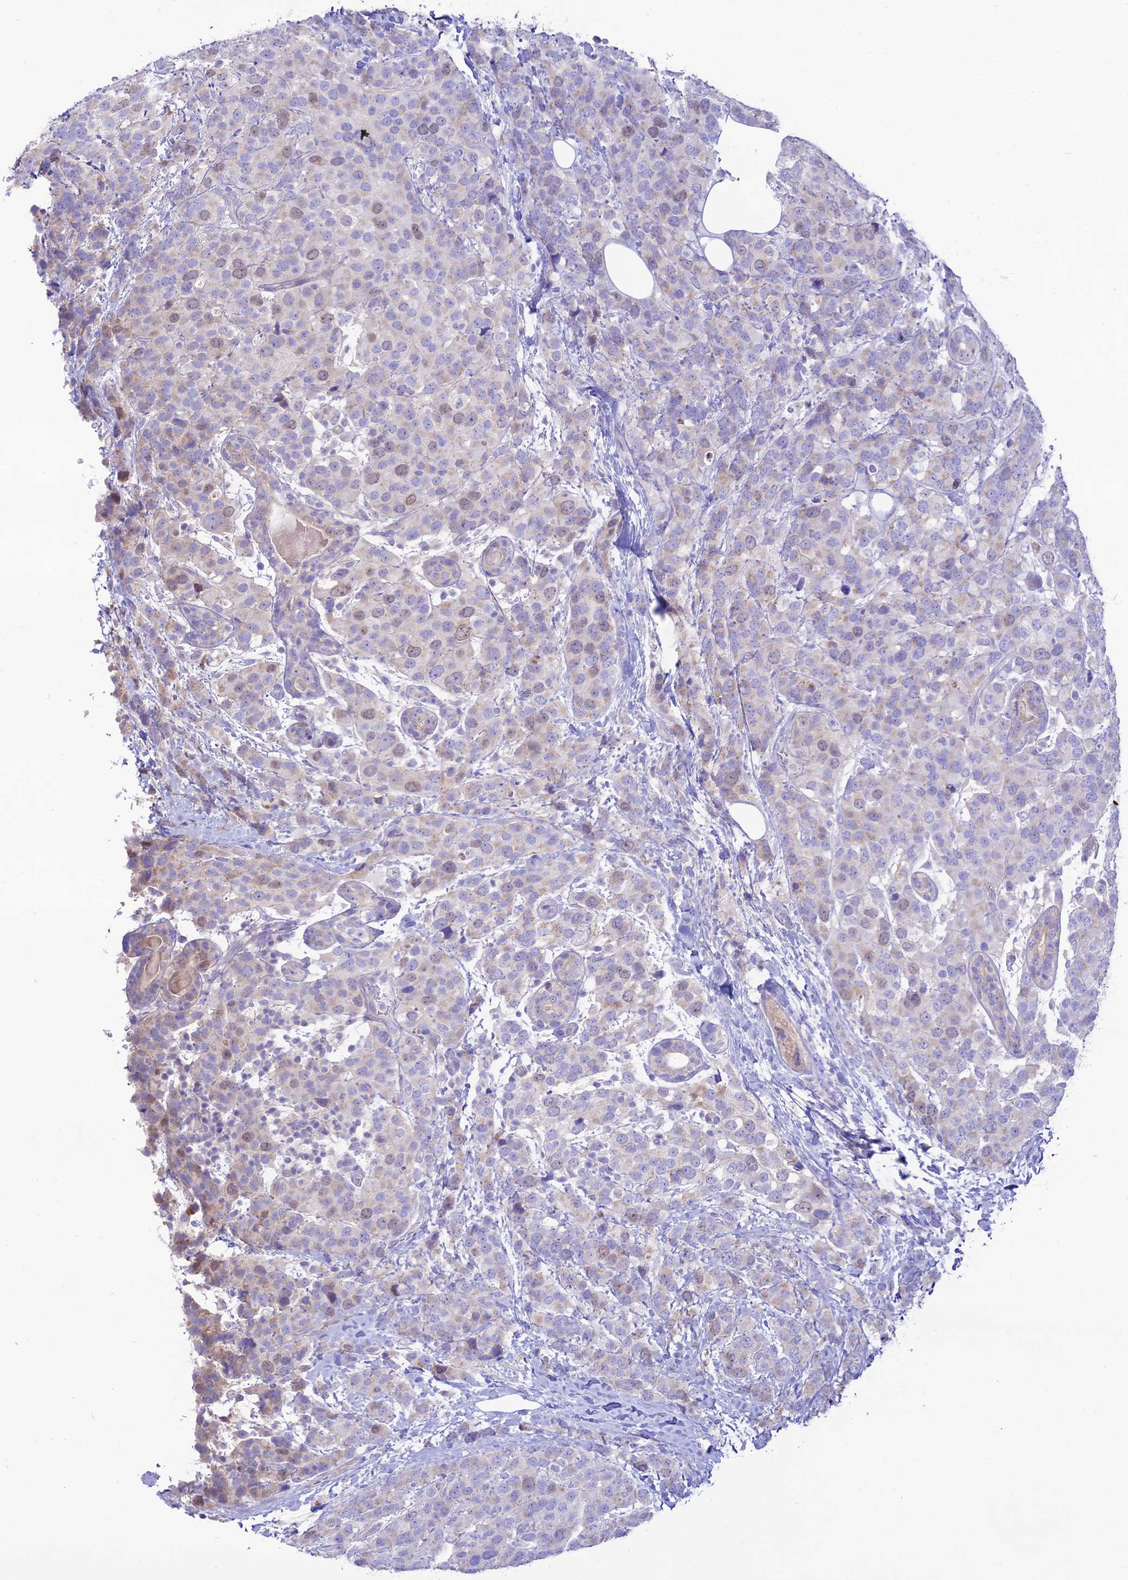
{"staining": {"intensity": "weak", "quantity": "<25%", "location": "cytoplasmic/membranous,nuclear"}, "tissue": "breast cancer", "cell_type": "Tumor cells", "image_type": "cancer", "snomed": [{"axis": "morphology", "description": "Lobular carcinoma"}, {"axis": "topography", "description": "Breast"}], "caption": "There is no significant staining in tumor cells of breast cancer (lobular carcinoma). (DAB immunohistochemistry, high magnification).", "gene": "NLRP9", "patient": {"sex": "female", "age": 59}}